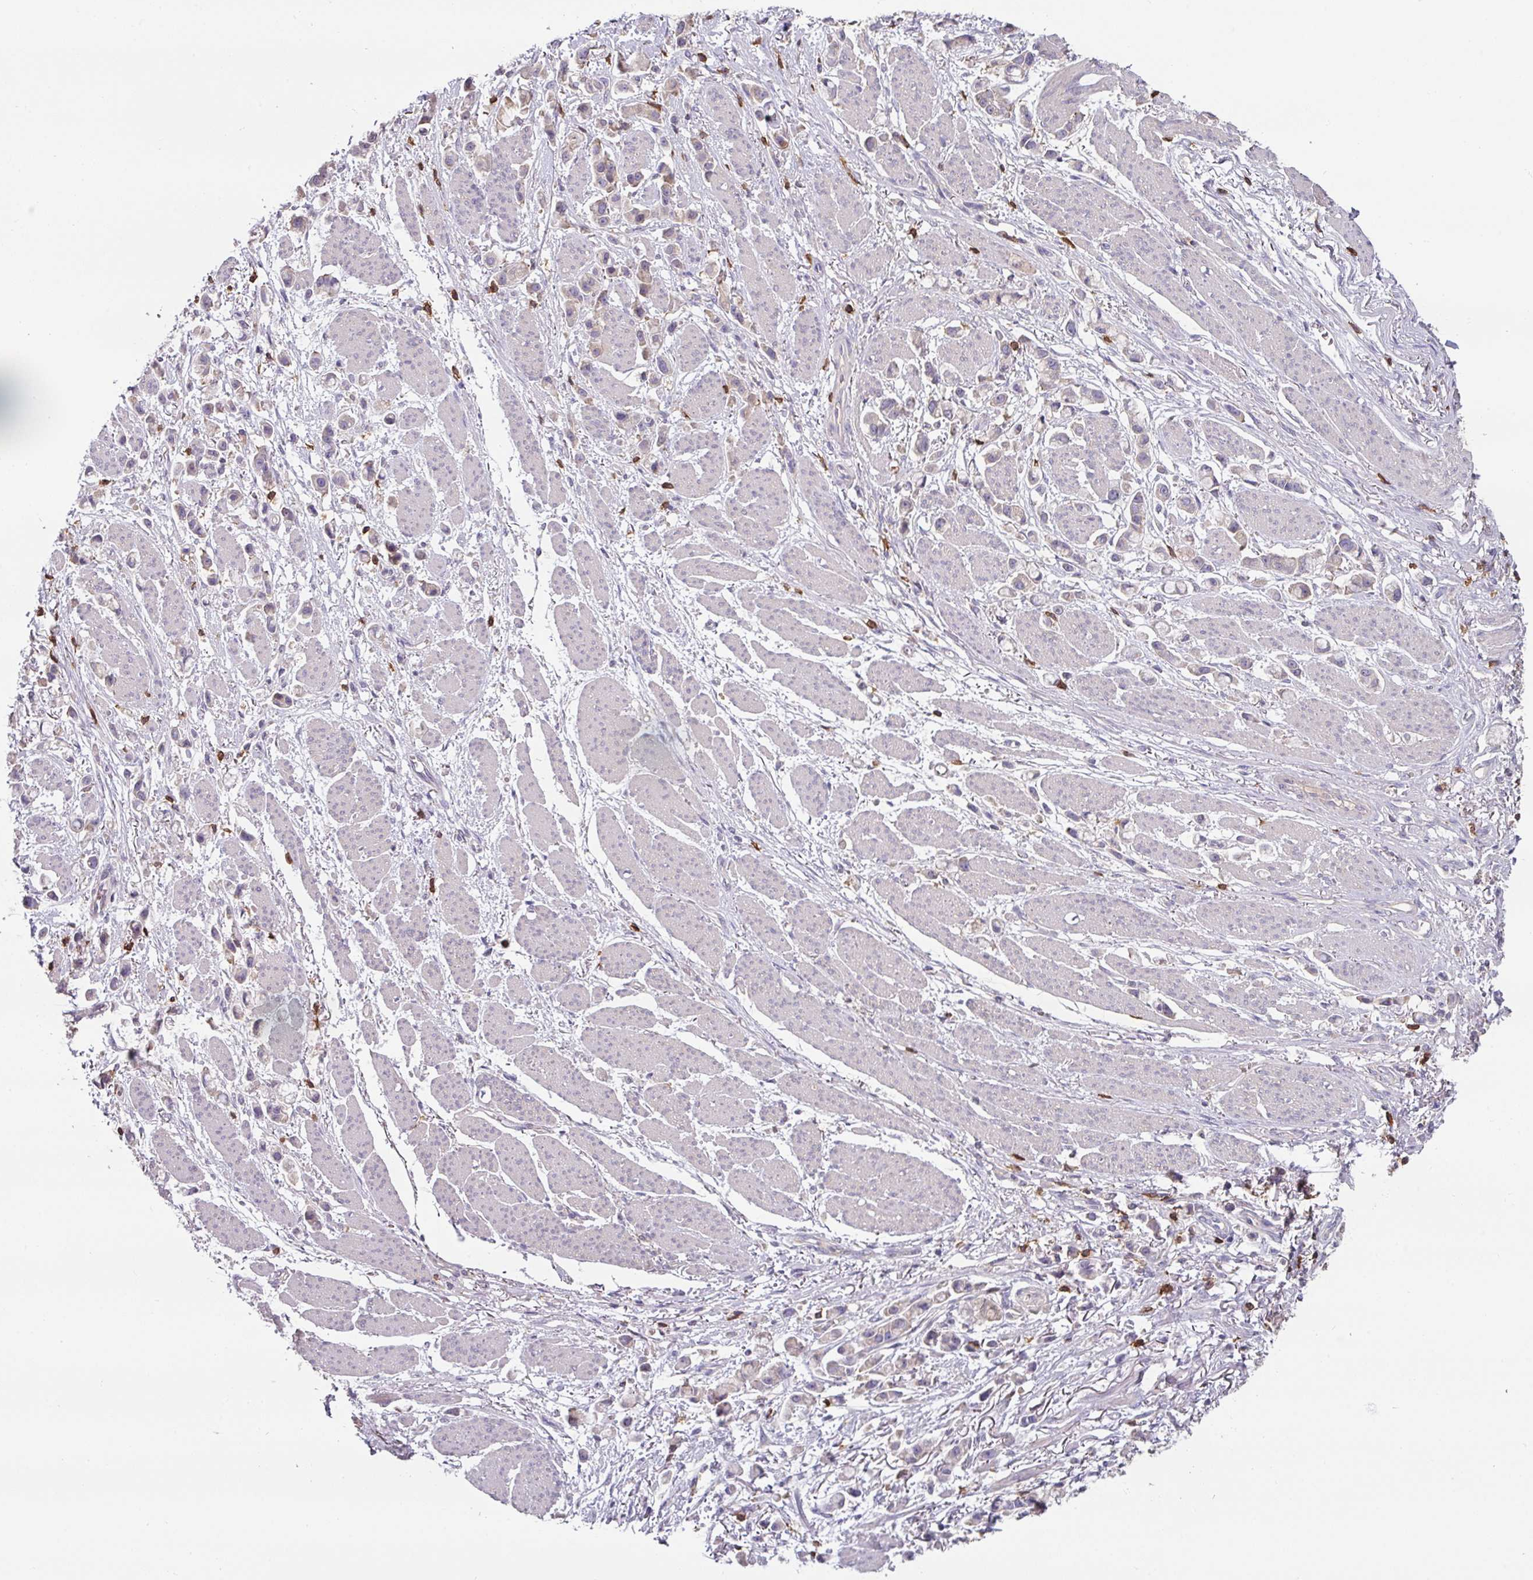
{"staining": {"intensity": "negative", "quantity": "none", "location": "none"}, "tissue": "stomach cancer", "cell_type": "Tumor cells", "image_type": "cancer", "snomed": [{"axis": "morphology", "description": "Adenocarcinoma, NOS"}, {"axis": "topography", "description": "Stomach"}], "caption": "This is a photomicrograph of immunohistochemistry staining of stomach adenocarcinoma, which shows no positivity in tumor cells.", "gene": "CD3G", "patient": {"sex": "female", "age": 81}}